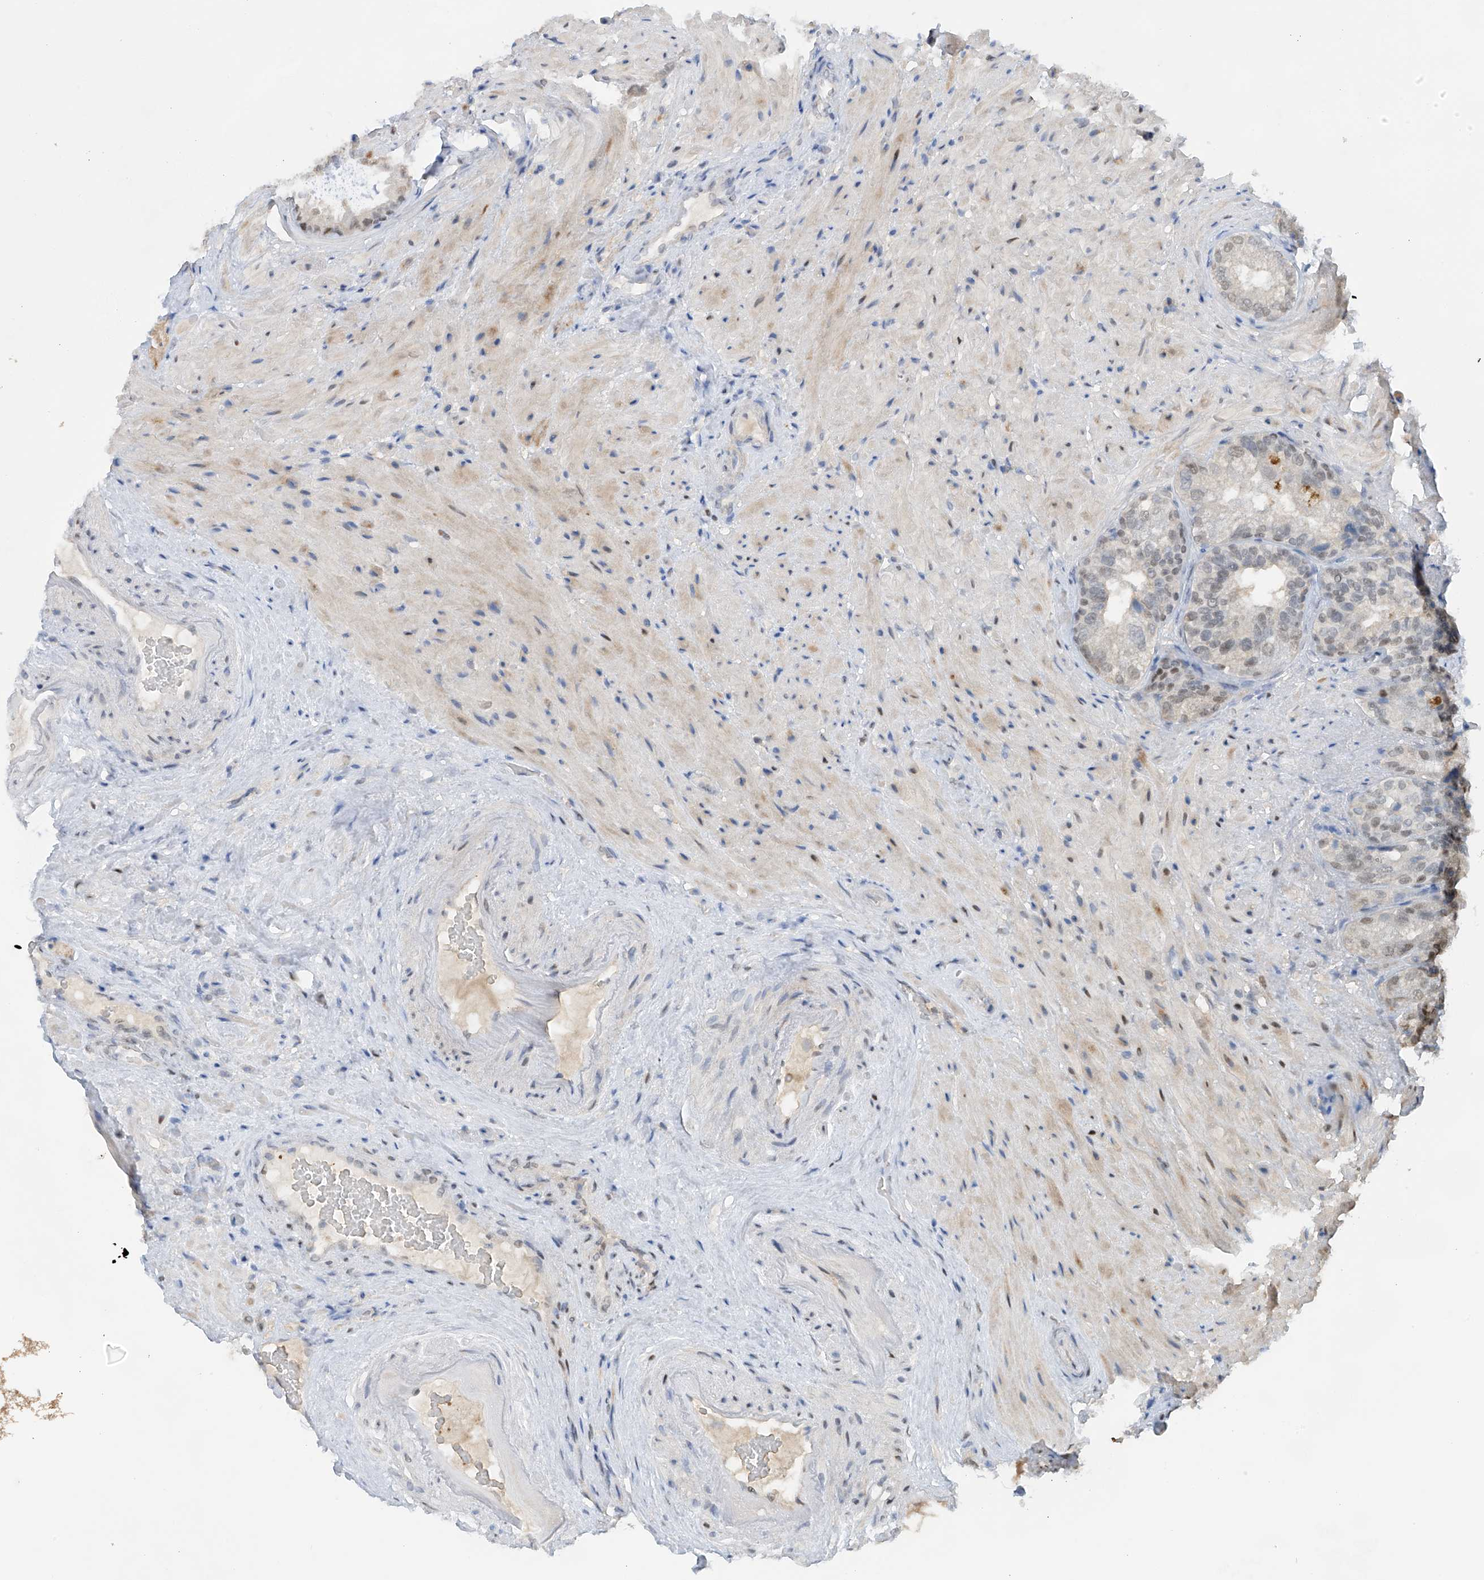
{"staining": {"intensity": "moderate", "quantity": "<25%", "location": "nuclear"}, "tissue": "seminal vesicle", "cell_type": "Glandular cells", "image_type": "normal", "snomed": [{"axis": "morphology", "description": "Normal tissue, NOS"}, {"axis": "topography", "description": "Seminal veicle"}, {"axis": "topography", "description": "Peripheral nerve tissue"}], "caption": "This image demonstrates immunohistochemistry (IHC) staining of normal human seminal vesicle, with low moderate nuclear positivity in about <25% of glandular cells.", "gene": "PMM1", "patient": {"sex": "male", "age": 63}}